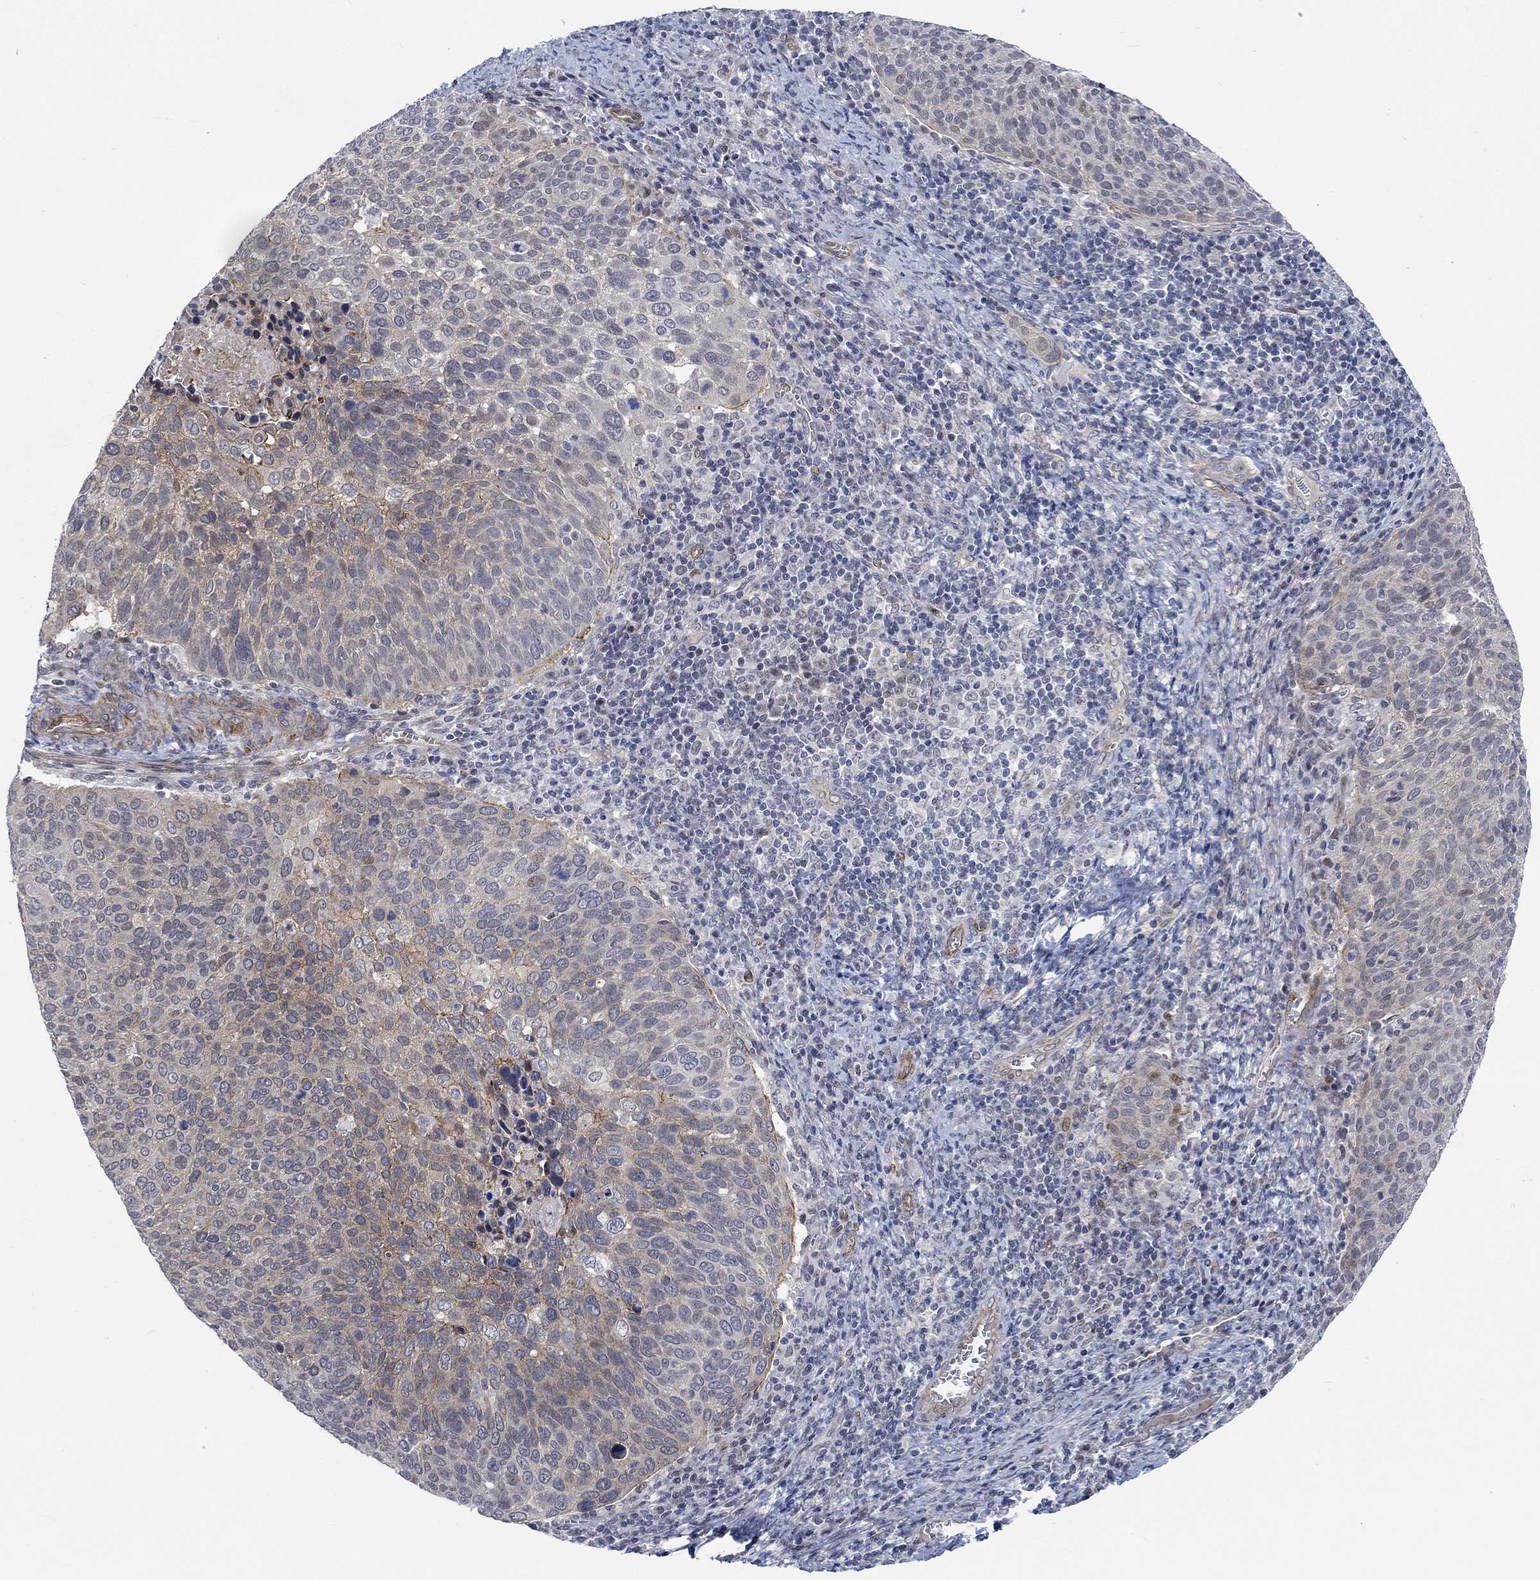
{"staining": {"intensity": "moderate", "quantity": "<25%", "location": "cytoplasmic/membranous"}, "tissue": "cervical cancer", "cell_type": "Tumor cells", "image_type": "cancer", "snomed": [{"axis": "morphology", "description": "Squamous cell carcinoma, NOS"}, {"axis": "topography", "description": "Cervix"}], "caption": "Squamous cell carcinoma (cervical) stained with immunohistochemistry reveals moderate cytoplasmic/membranous staining in about <25% of tumor cells.", "gene": "KCNH8", "patient": {"sex": "female", "age": 39}}